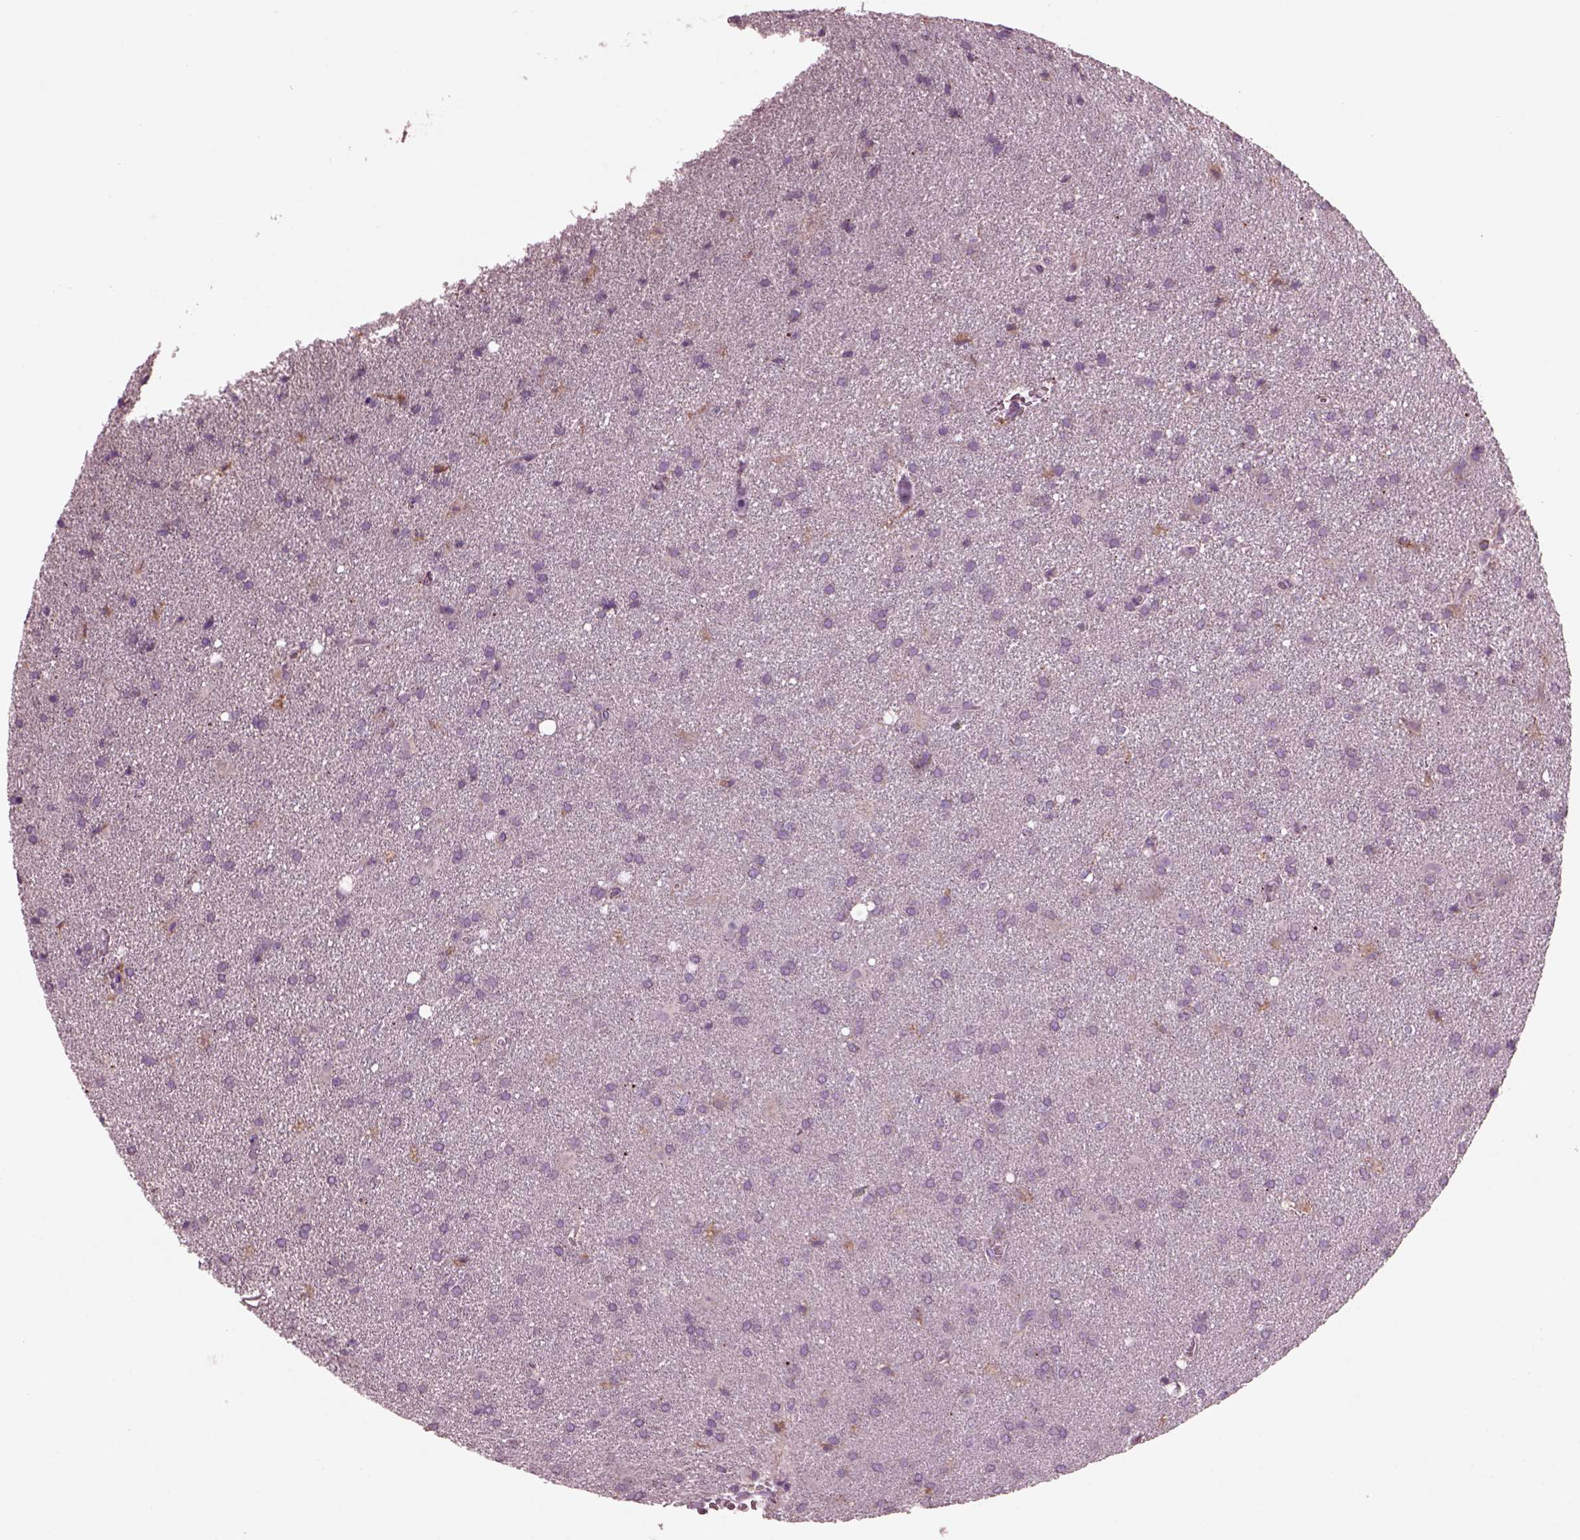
{"staining": {"intensity": "weak", "quantity": "<25%", "location": "cytoplasmic/membranous"}, "tissue": "glioma", "cell_type": "Tumor cells", "image_type": "cancer", "snomed": [{"axis": "morphology", "description": "Glioma, malignant, Low grade"}, {"axis": "topography", "description": "Brain"}], "caption": "IHC image of neoplastic tissue: human glioma stained with DAB reveals no significant protein positivity in tumor cells.", "gene": "AP4M1", "patient": {"sex": "male", "age": 58}}